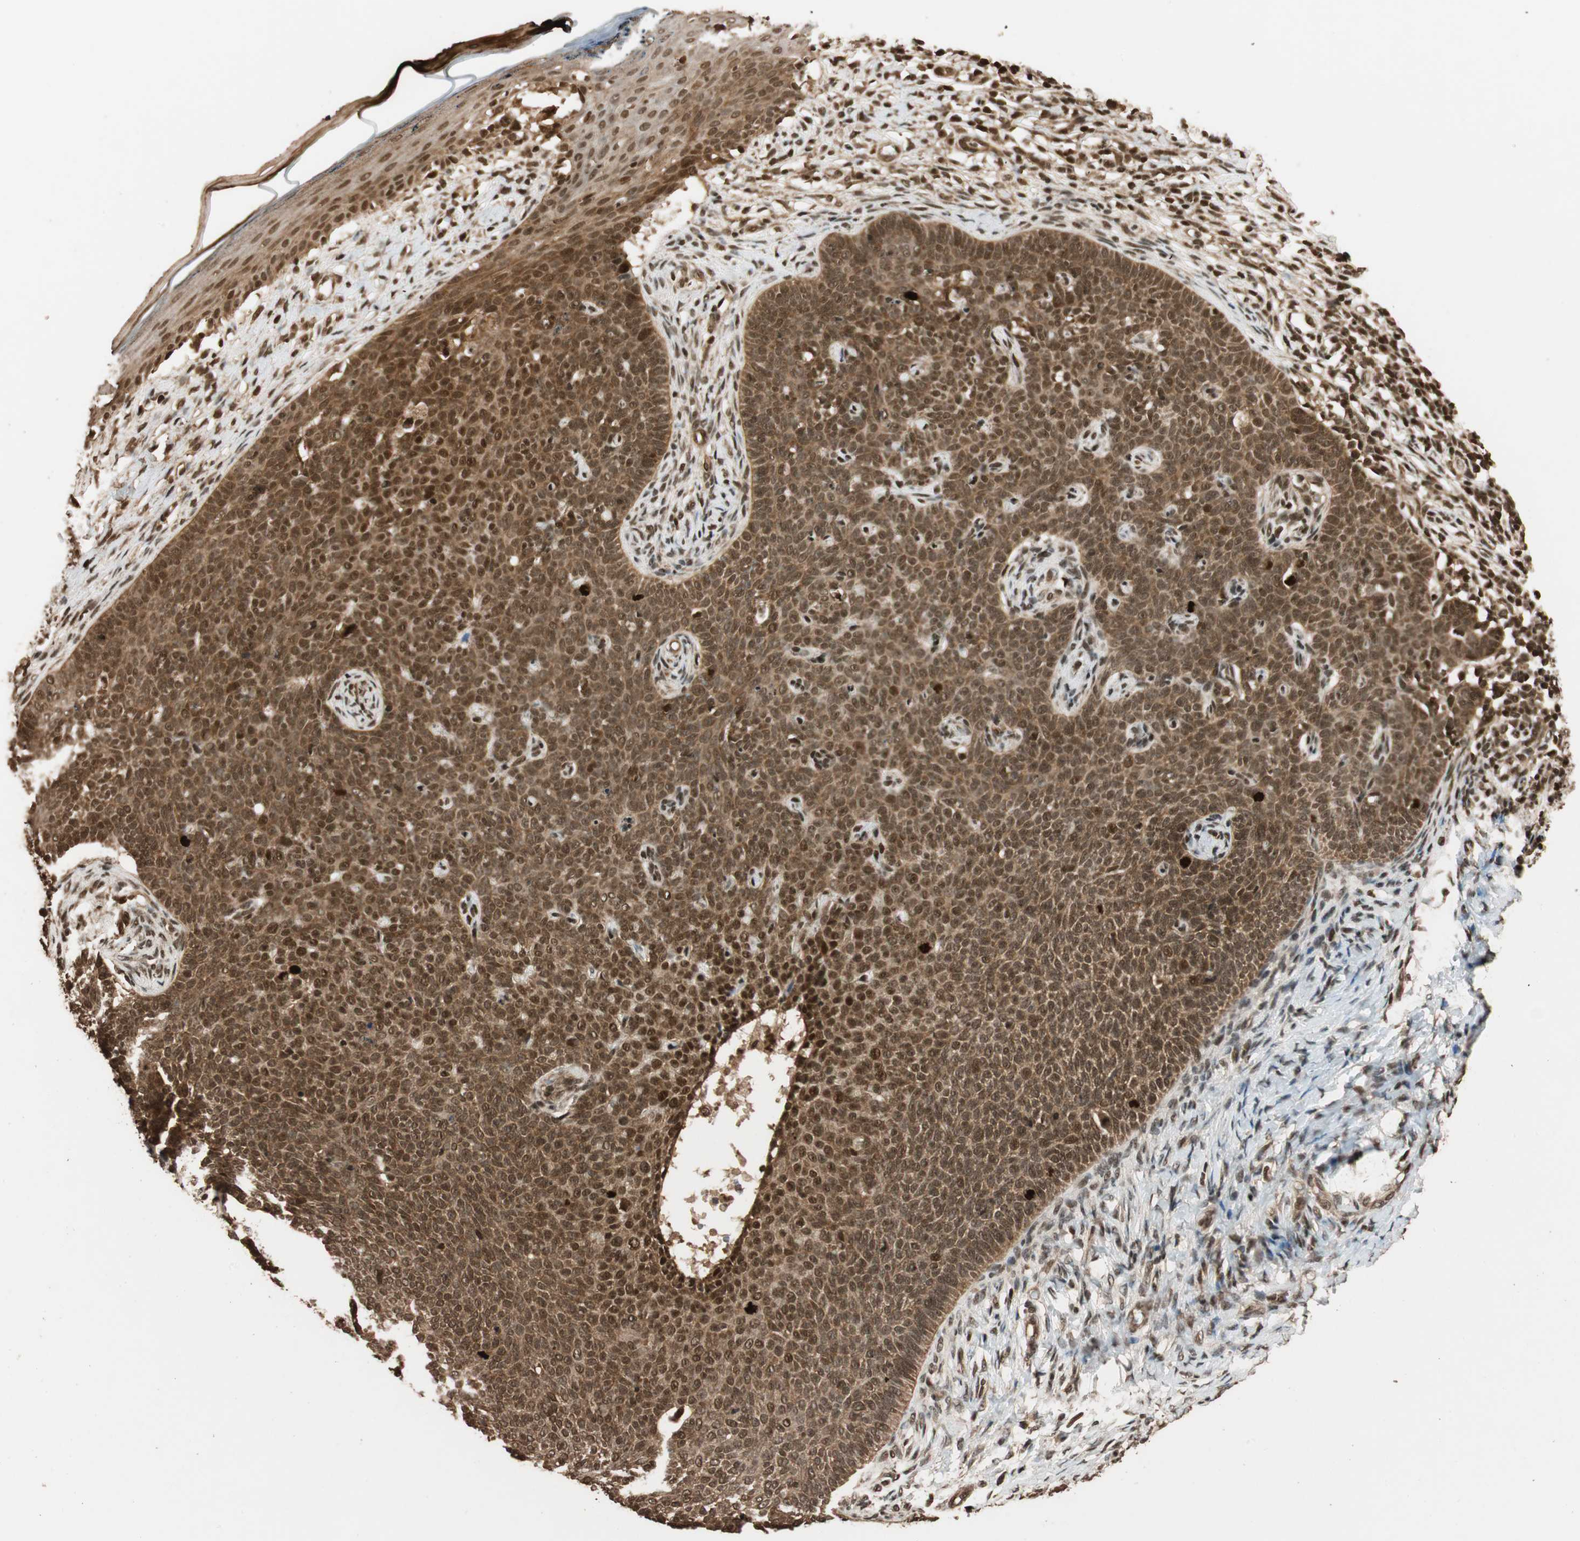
{"staining": {"intensity": "strong", "quantity": ">75%", "location": "nuclear"}, "tissue": "skin cancer", "cell_type": "Tumor cells", "image_type": "cancer", "snomed": [{"axis": "morphology", "description": "Normal tissue, NOS"}, {"axis": "morphology", "description": "Basal cell carcinoma"}, {"axis": "topography", "description": "Skin"}], "caption": "An IHC micrograph of neoplastic tissue is shown. Protein staining in brown highlights strong nuclear positivity in skin basal cell carcinoma within tumor cells. The protein is shown in brown color, while the nuclei are stained blue.", "gene": "ALKBH5", "patient": {"sex": "male", "age": 87}}